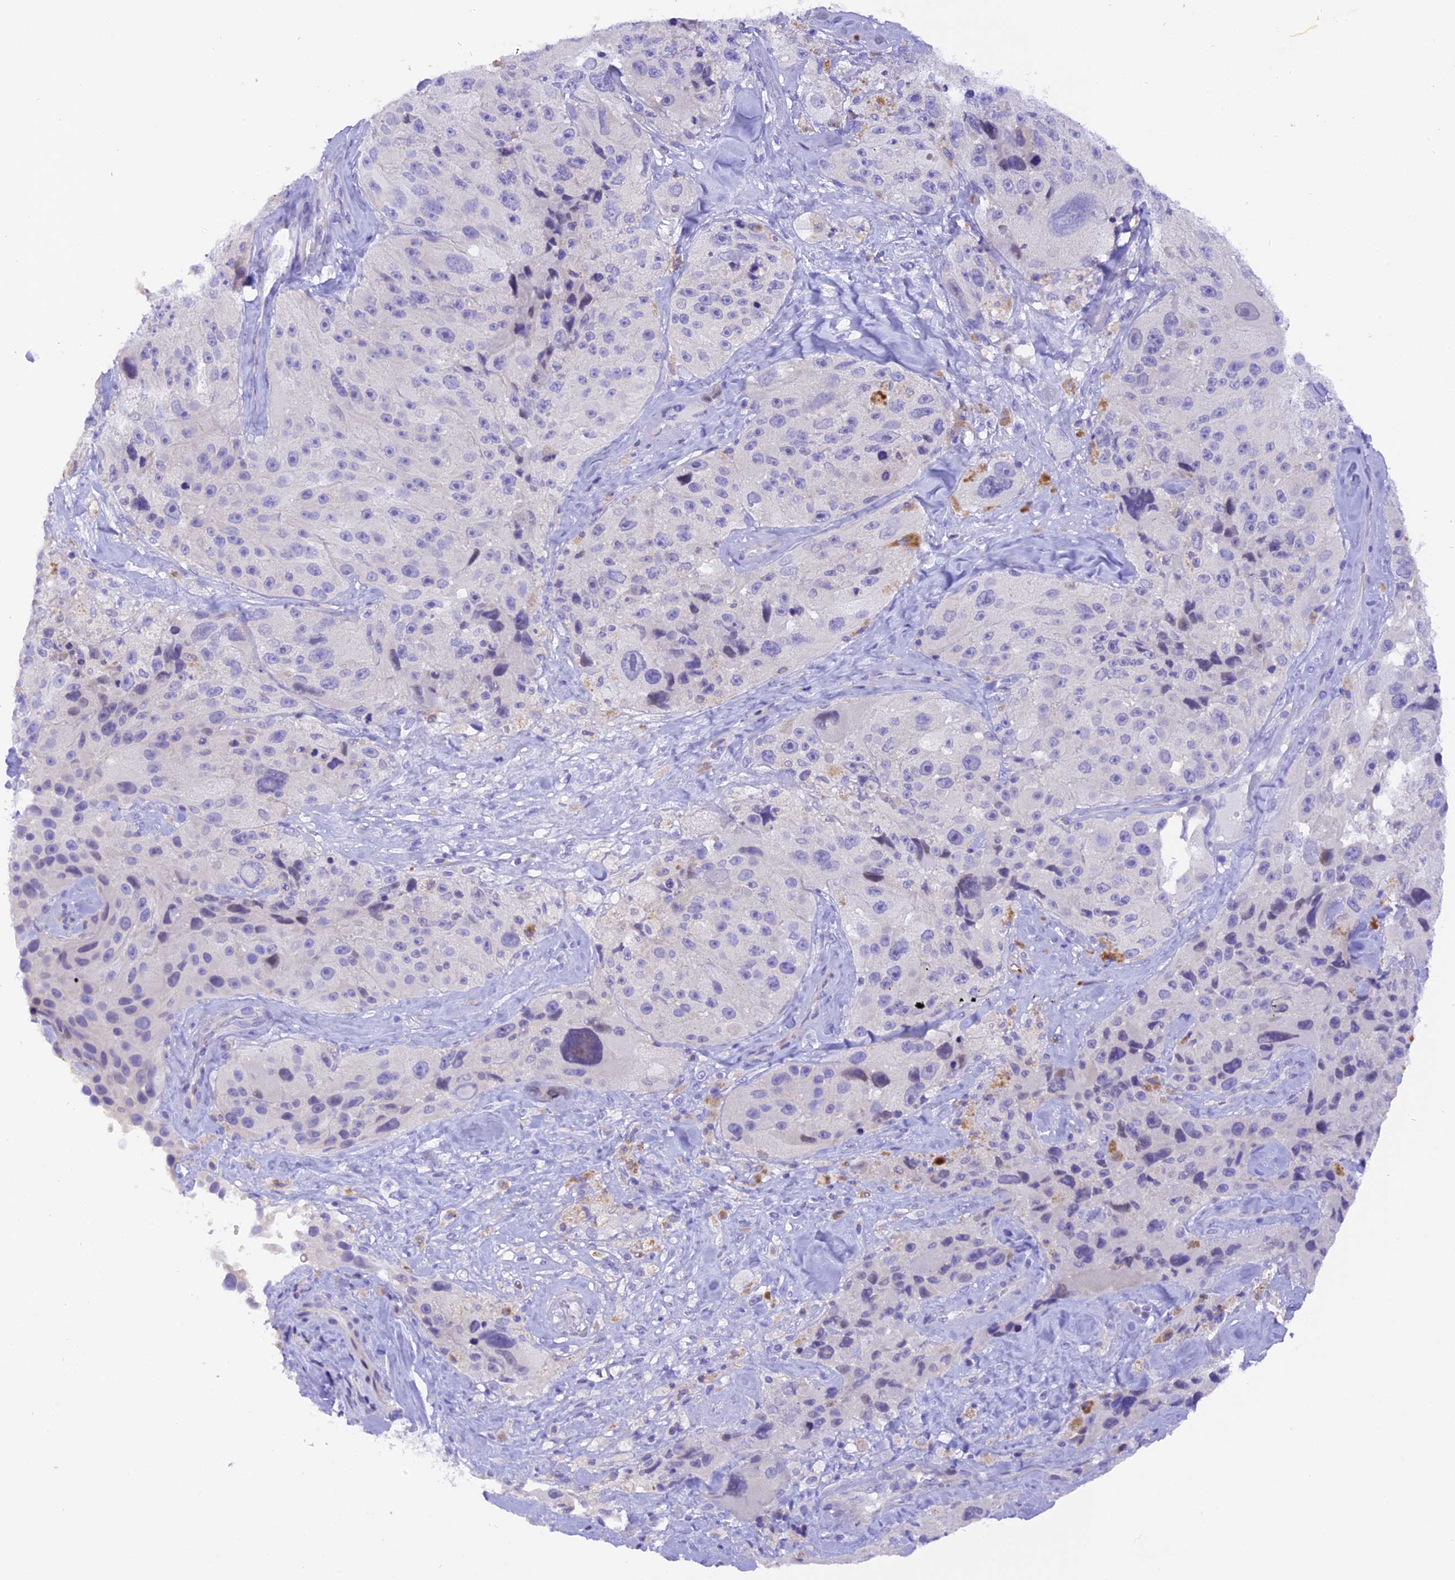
{"staining": {"intensity": "negative", "quantity": "none", "location": "none"}, "tissue": "melanoma", "cell_type": "Tumor cells", "image_type": "cancer", "snomed": [{"axis": "morphology", "description": "Malignant melanoma, Metastatic site"}, {"axis": "topography", "description": "Lymph node"}], "caption": "An immunohistochemistry (IHC) histopathology image of melanoma is shown. There is no staining in tumor cells of melanoma. The staining is performed using DAB brown chromogen with nuclei counter-stained in using hematoxylin.", "gene": "COL6A5", "patient": {"sex": "male", "age": 62}}